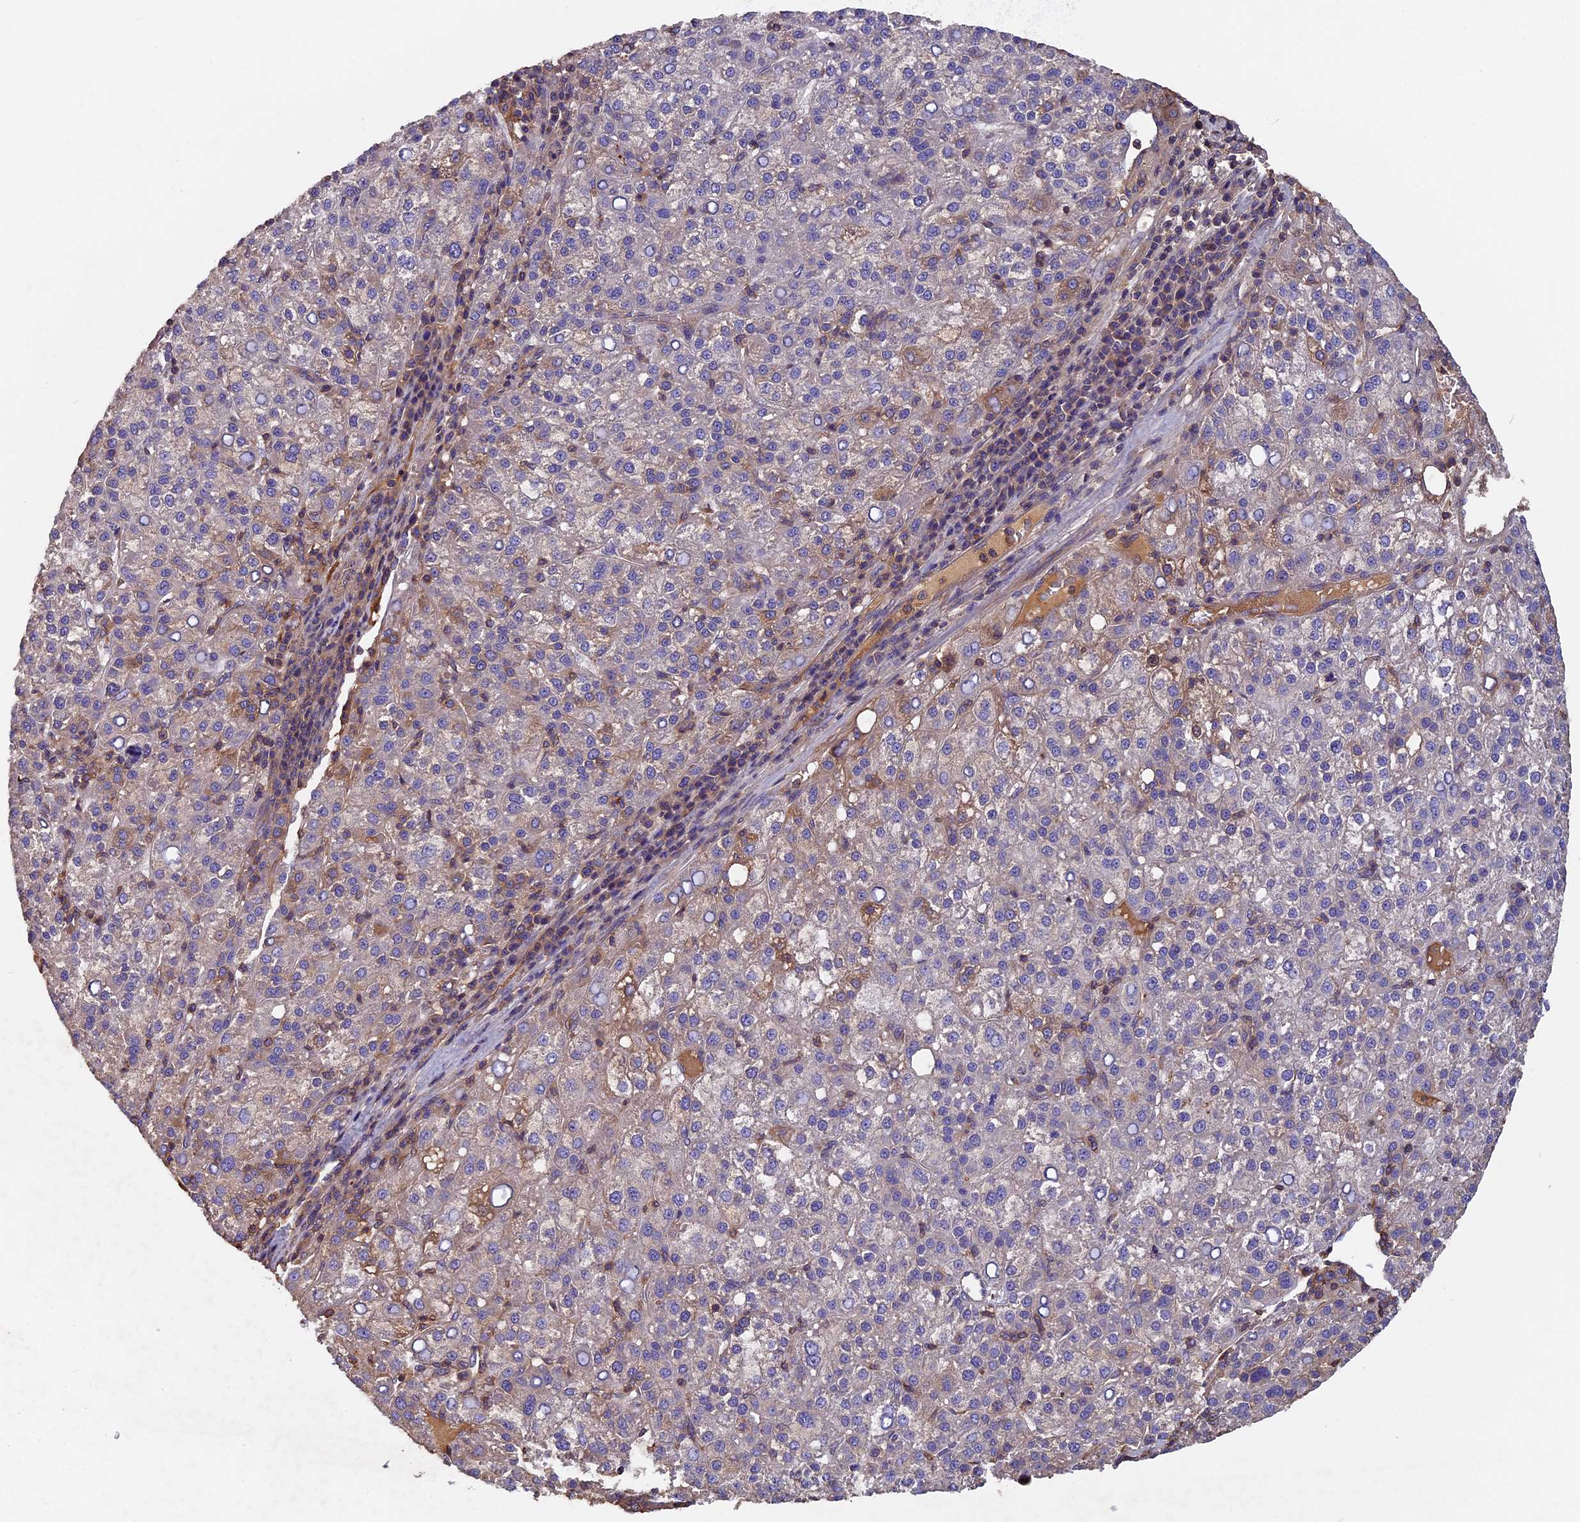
{"staining": {"intensity": "weak", "quantity": "<25%", "location": "cytoplasmic/membranous"}, "tissue": "liver cancer", "cell_type": "Tumor cells", "image_type": "cancer", "snomed": [{"axis": "morphology", "description": "Carcinoma, Hepatocellular, NOS"}, {"axis": "topography", "description": "Liver"}], "caption": "This is an immunohistochemistry histopathology image of human hepatocellular carcinoma (liver). There is no staining in tumor cells.", "gene": "CCDC153", "patient": {"sex": "female", "age": 58}}